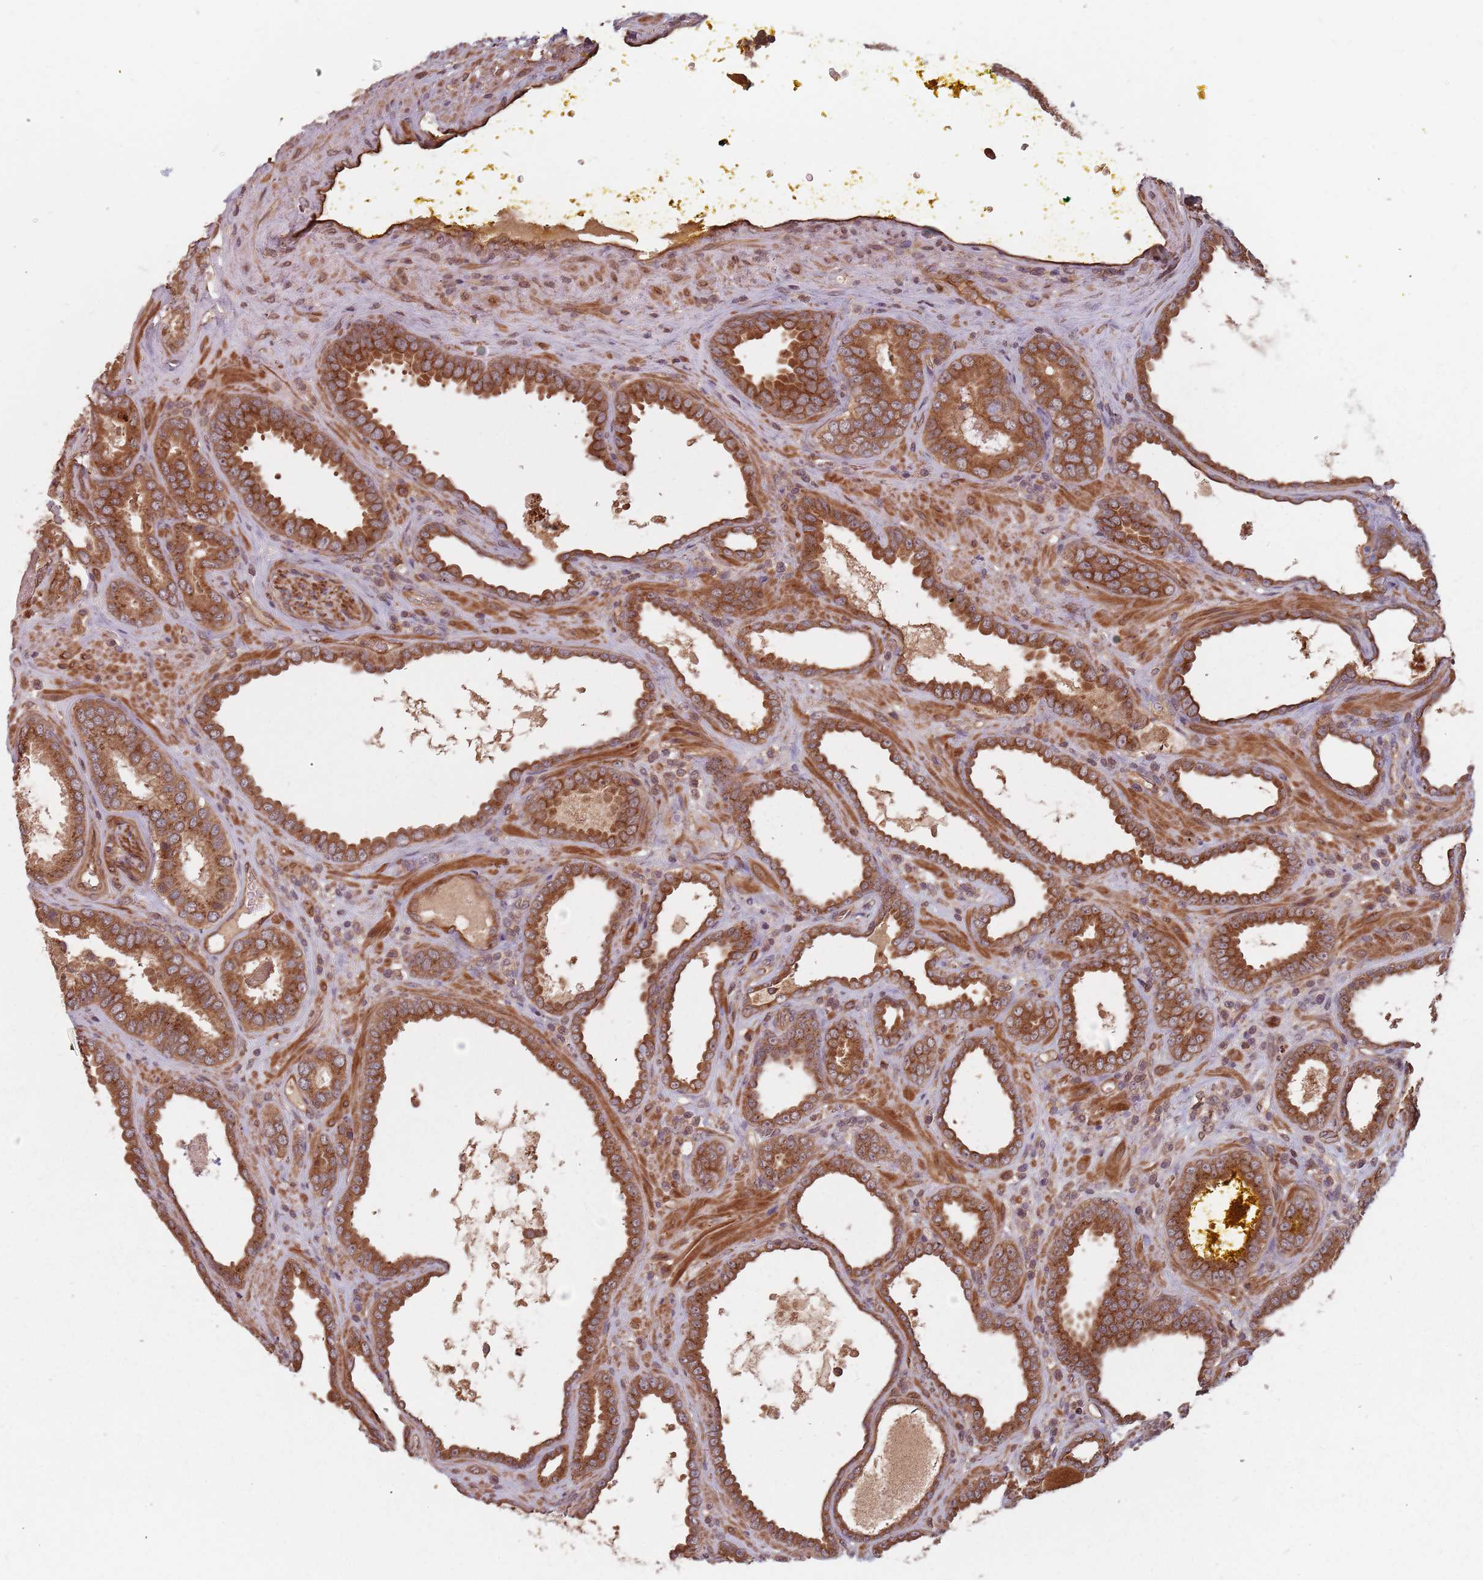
{"staining": {"intensity": "strong", "quantity": ">75%", "location": "cytoplasmic/membranous"}, "tissue": "prostate cancer", "cell_type": "Tumor cells", "image_type": "cancer", "snomed": [{"axis": "morphology", "description": "Adenocarcinoma, High grade"}, {"axis": "topography", "description": "Prostate"}], "caption": "Prostate adenocarcinoma (high-grade) stained with immunohistochemistry reveals strong cytoplasmic/membranous expression in about >75% of tumor cells.", "gene": "C3orf14", "patient": {"sex": "male", "age": 72}}